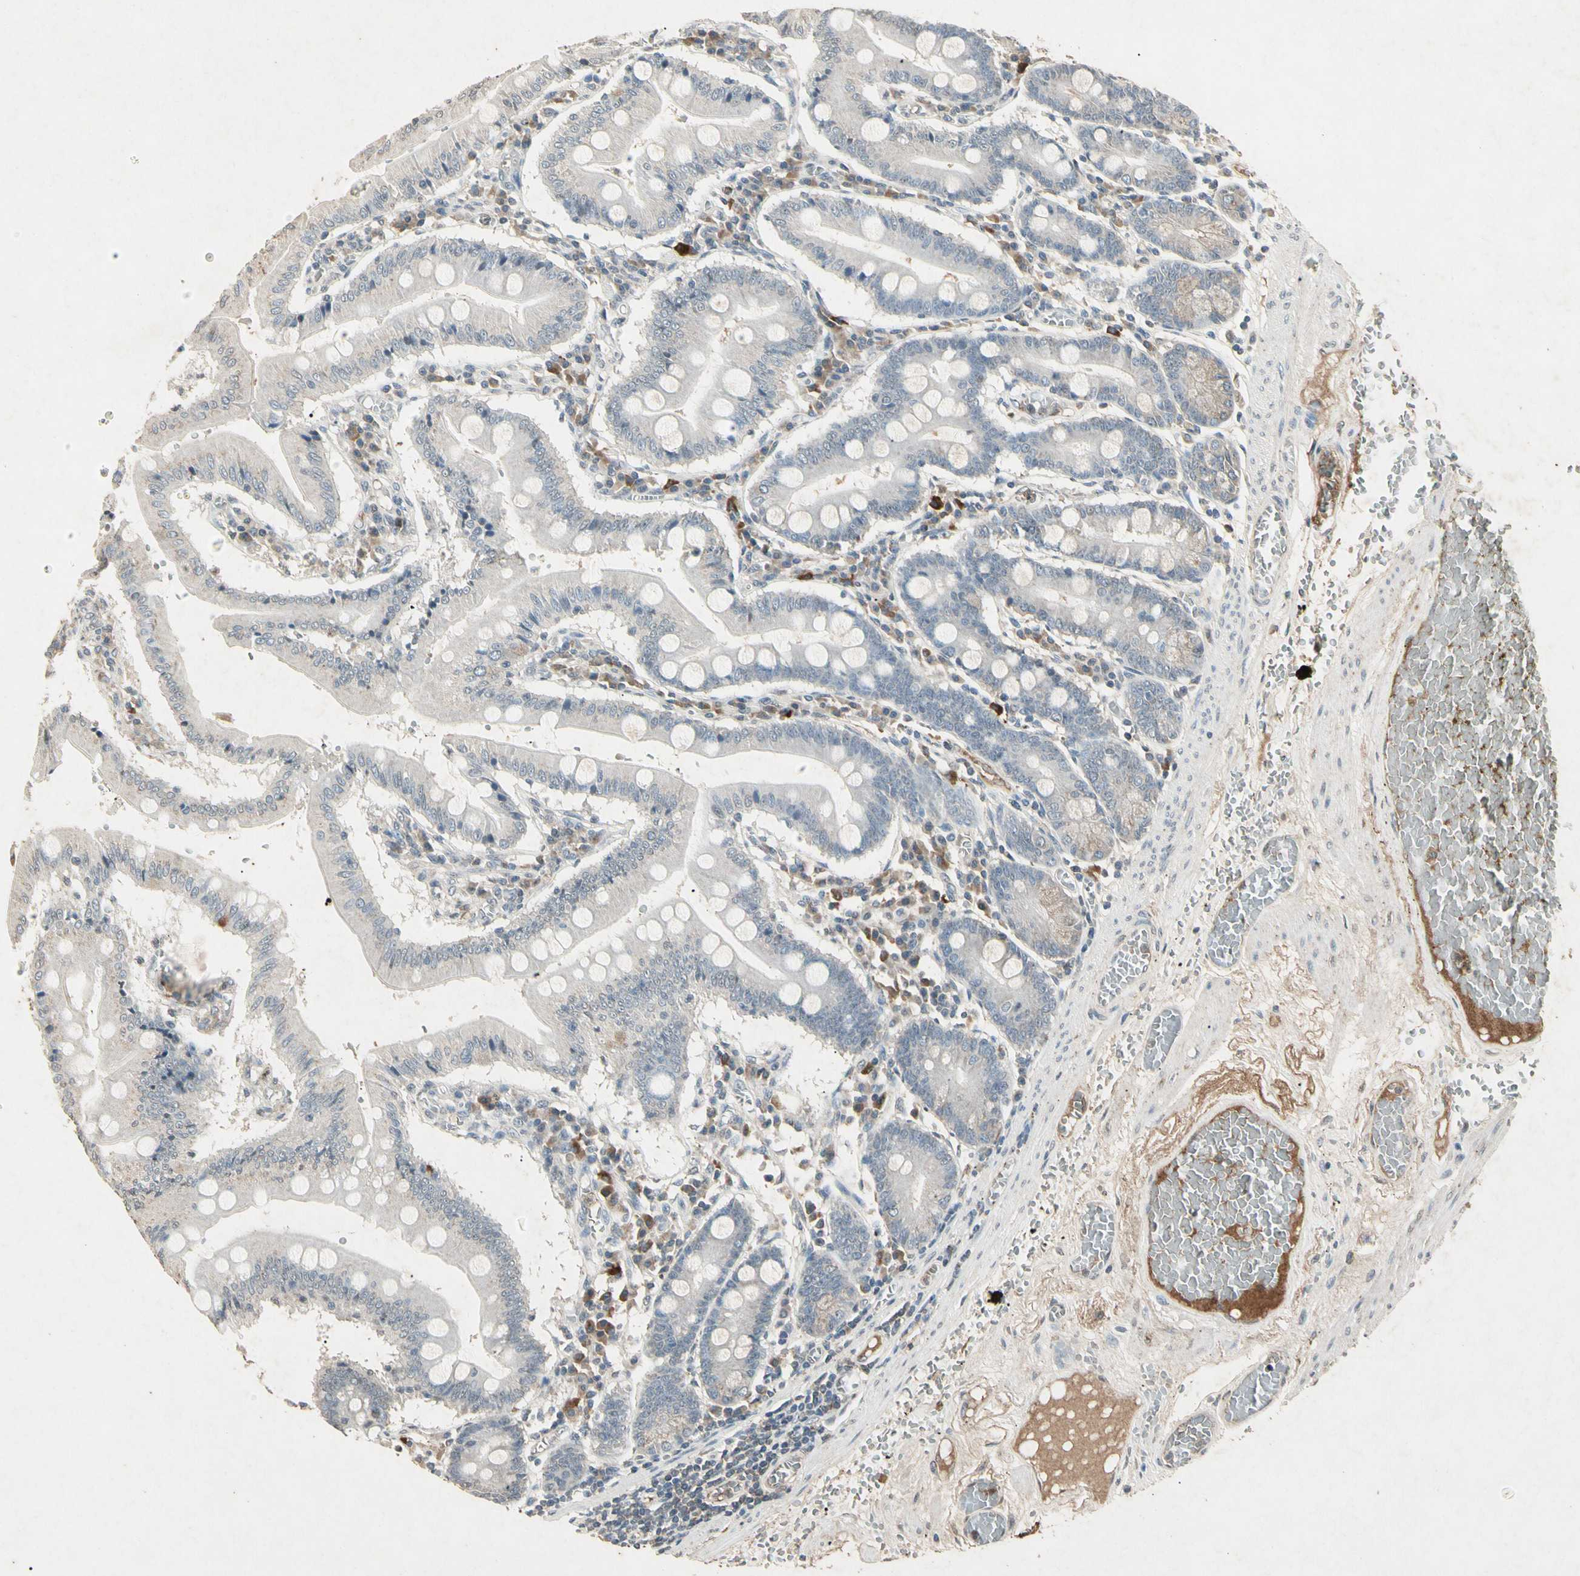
{"staining": {"intensity": "negative", "quantity": "none", "location": "none"}, "tissue": "small intestine", "cell_type": "Glandular cells", "image_type": "normal", "snomed": [{"axis": "morphology", "description": "Normal tissue, NOS"}, {"axis": "topography", "description": "Small intestine"}], "caption": "Immunohistochemical staining of normal small intestine demonstrates no significant expression in glandular cells.", "gene": "CP", "patient": {"sex": "male", "age": 71}}